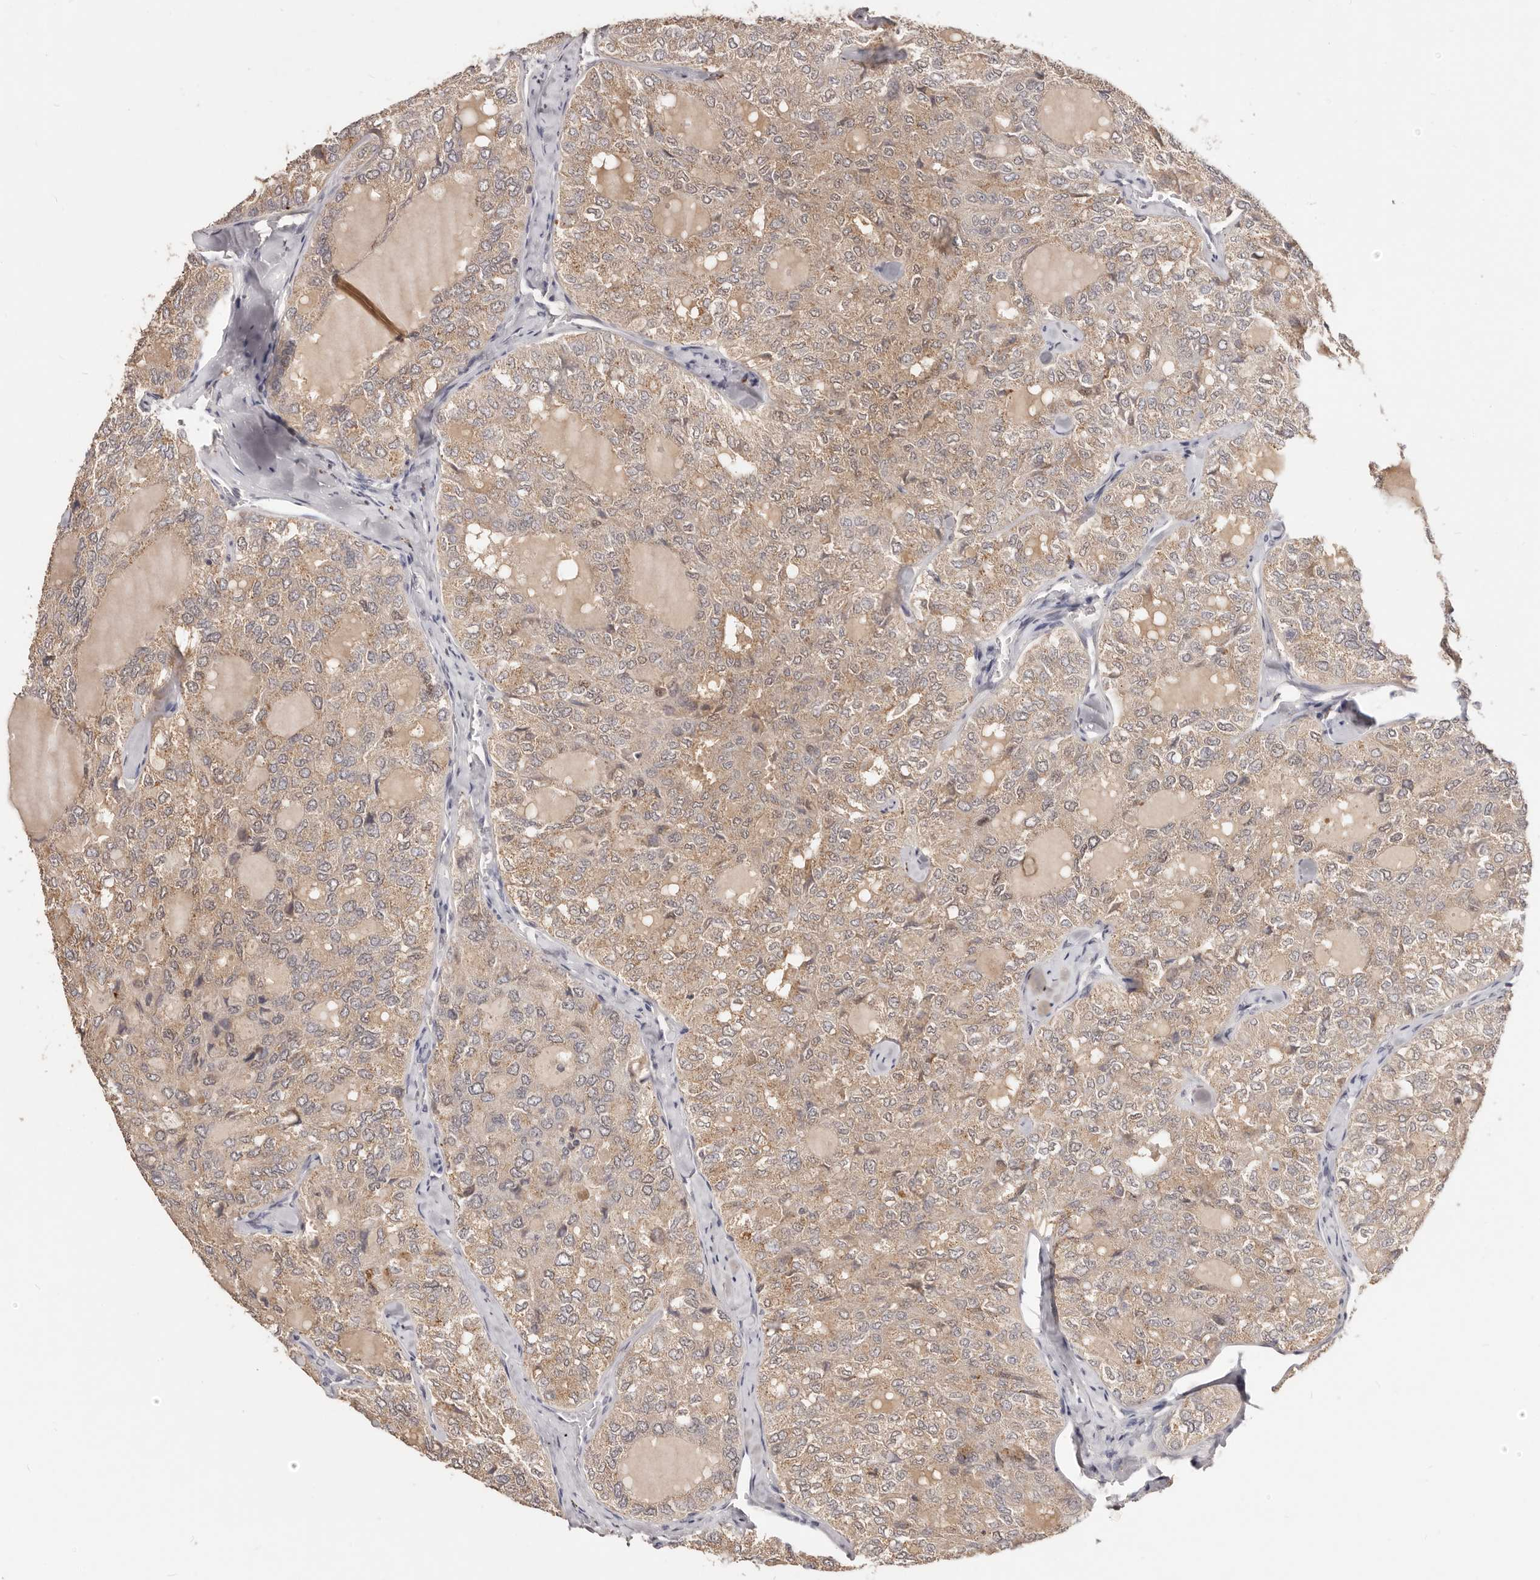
{"staining": {"intensity": "weak", "quantity": ">75%", "location": "cytoplasmic/membranous"}, "tissue": "thyroid cancer", "cell_type": "Tumor cells", "image_type": "cancer", "snomed": [{"axis": "morphology", "description": "Follicular adenoma carcinoma, NOS"}, {"axis": "topography", "description": "Thyroid gland"}], "caption": "Immunohistochemical staining of human thyroid cancer (follicular adenoma carcinoma) exhibits weak cytoplasmic/membranous protein positivity in approximately >75% of tumor cells.", "gene": "TSPAN13", "patient": {"sex": "male", "age": 75}}